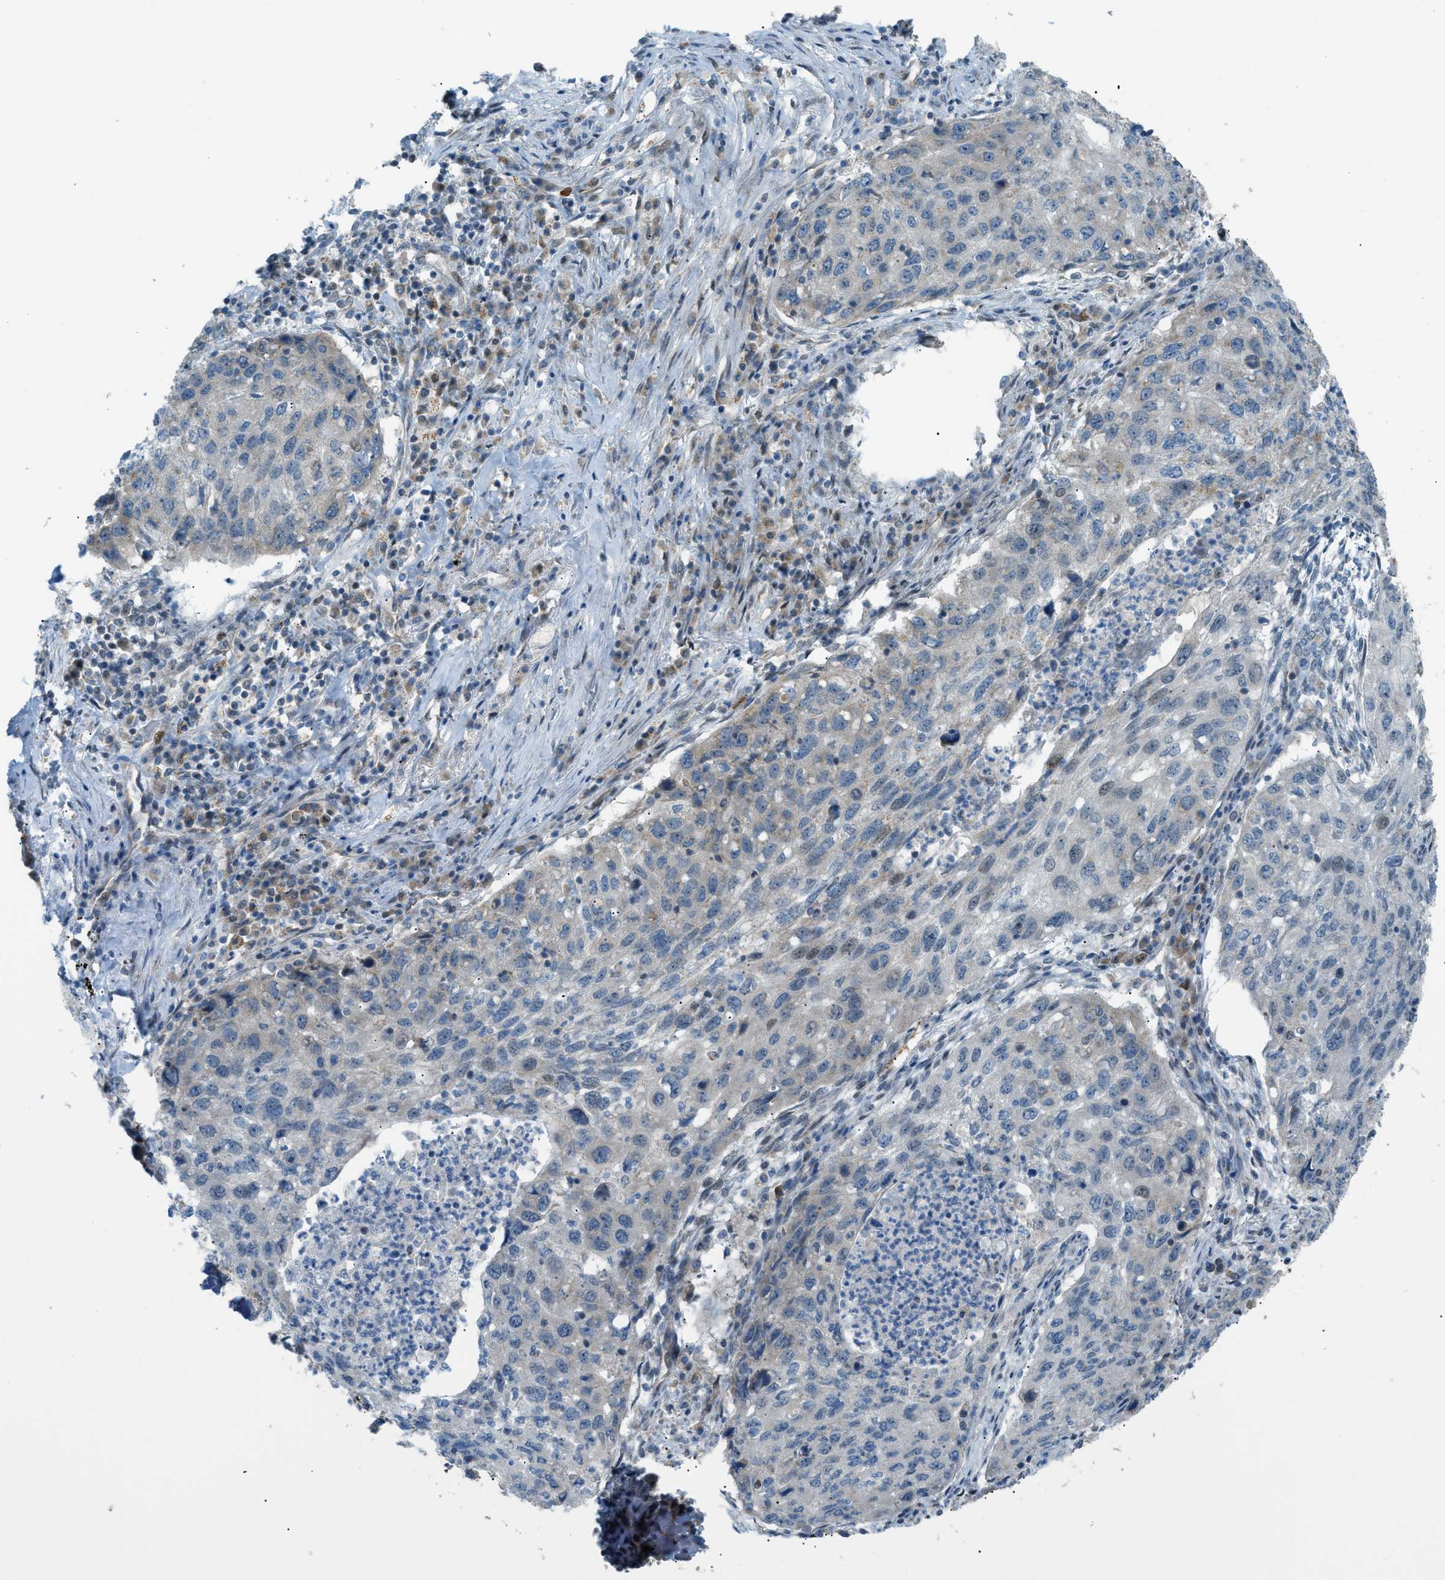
{"staining": {"intensity": "negative", "quantity": "none", "location": "none"}, "tissue": "lung cancer", "cell_type": "Tumor cells", "image_type": "cancer", "snomed": [{"axis": "morphology", "description": "Squamous cell carcinoma, NOS"}, {"axis": "topography", "description": "Lung"}], "caption": "High power microscopy photomicrograph of an immunohistochemistry histopathology image of squamous cell carcinoma (lung), revealing no significant staining in tumor cells.", "gene": "CCDC186", "patient": {"sex": "female", "age": 63}}